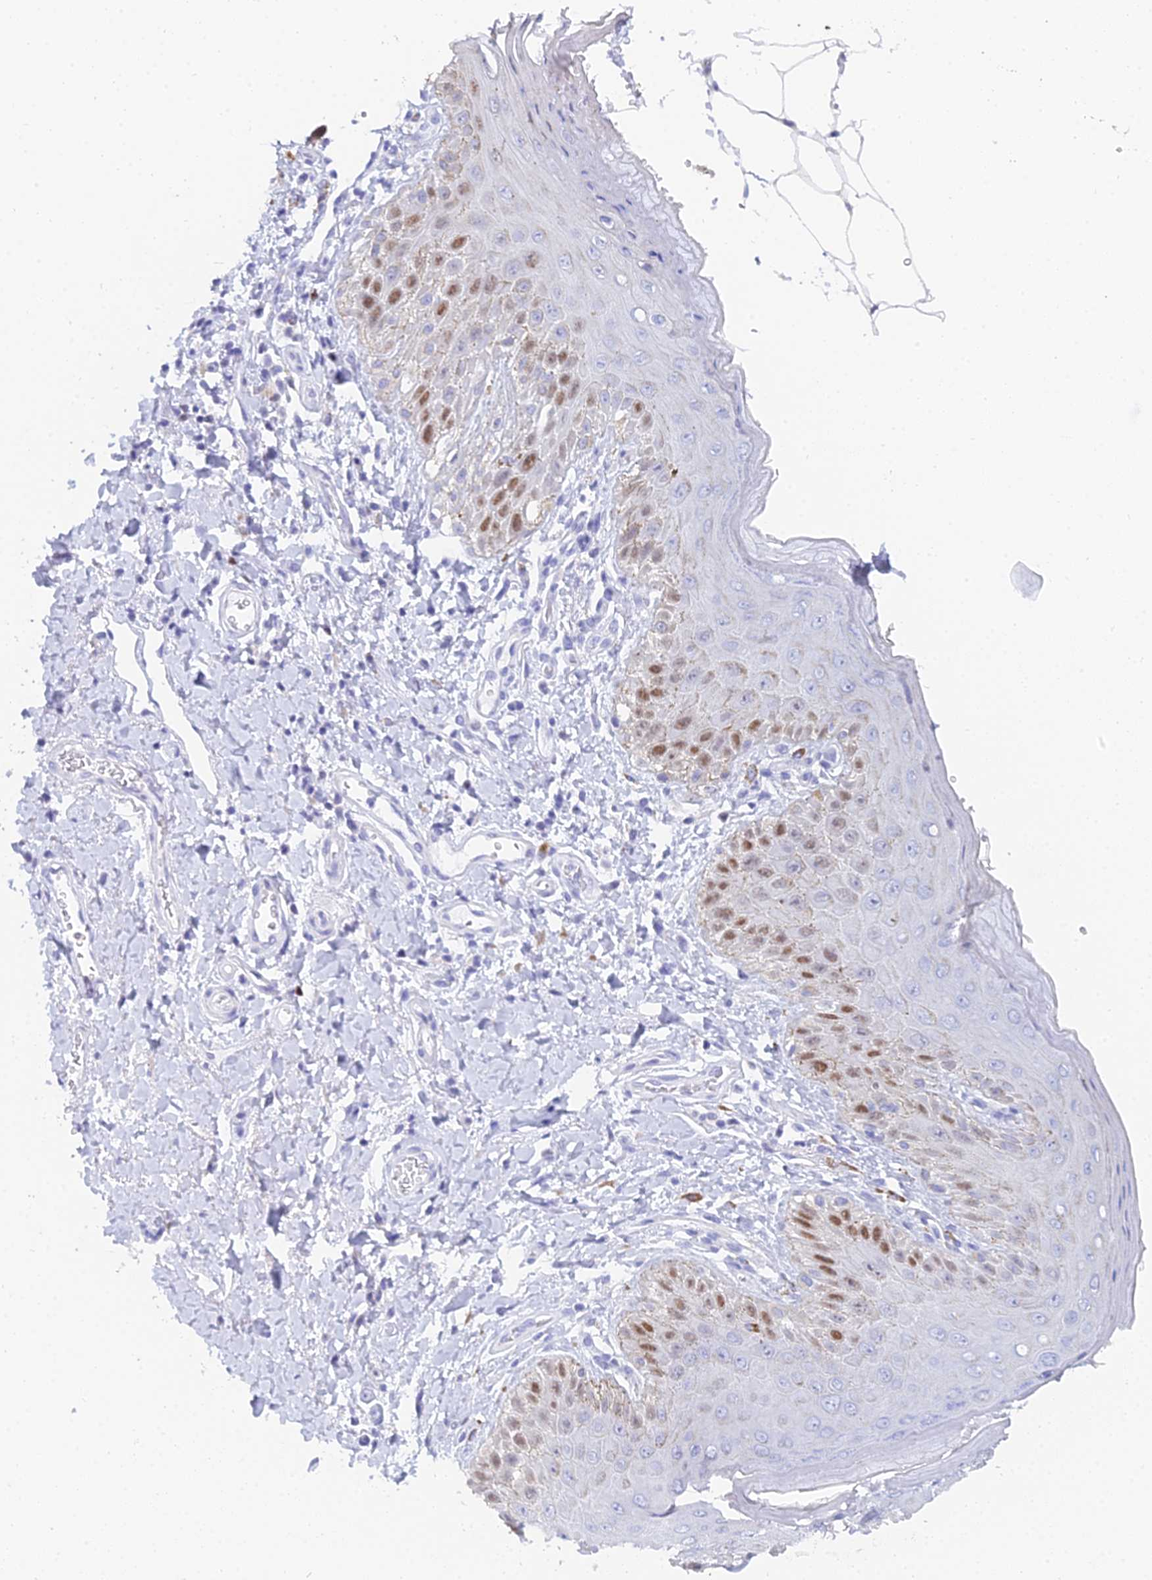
{"staining": {"intensity": "moderate", "quantity": "25%-75%", "location": "nuclear"}, "tissue": "skin", "cell_type": "Epidermal cells", "image_type": "normal", "snomed": [{"axis": "morphology", "description": "Normal tissue, NOS"}, {"axis": "topography", "description": "Anal"}], "caption": "Moderate nuclear protein positivity is identified in about 25%-75% of epidermal cells in skin. (DAB (3,3'-diaminobenzidine) IHC, brown staining for protein, blue staining for nuclei).", "gene": "MCM2", "patient": {"sex": "male", "age": 44}}